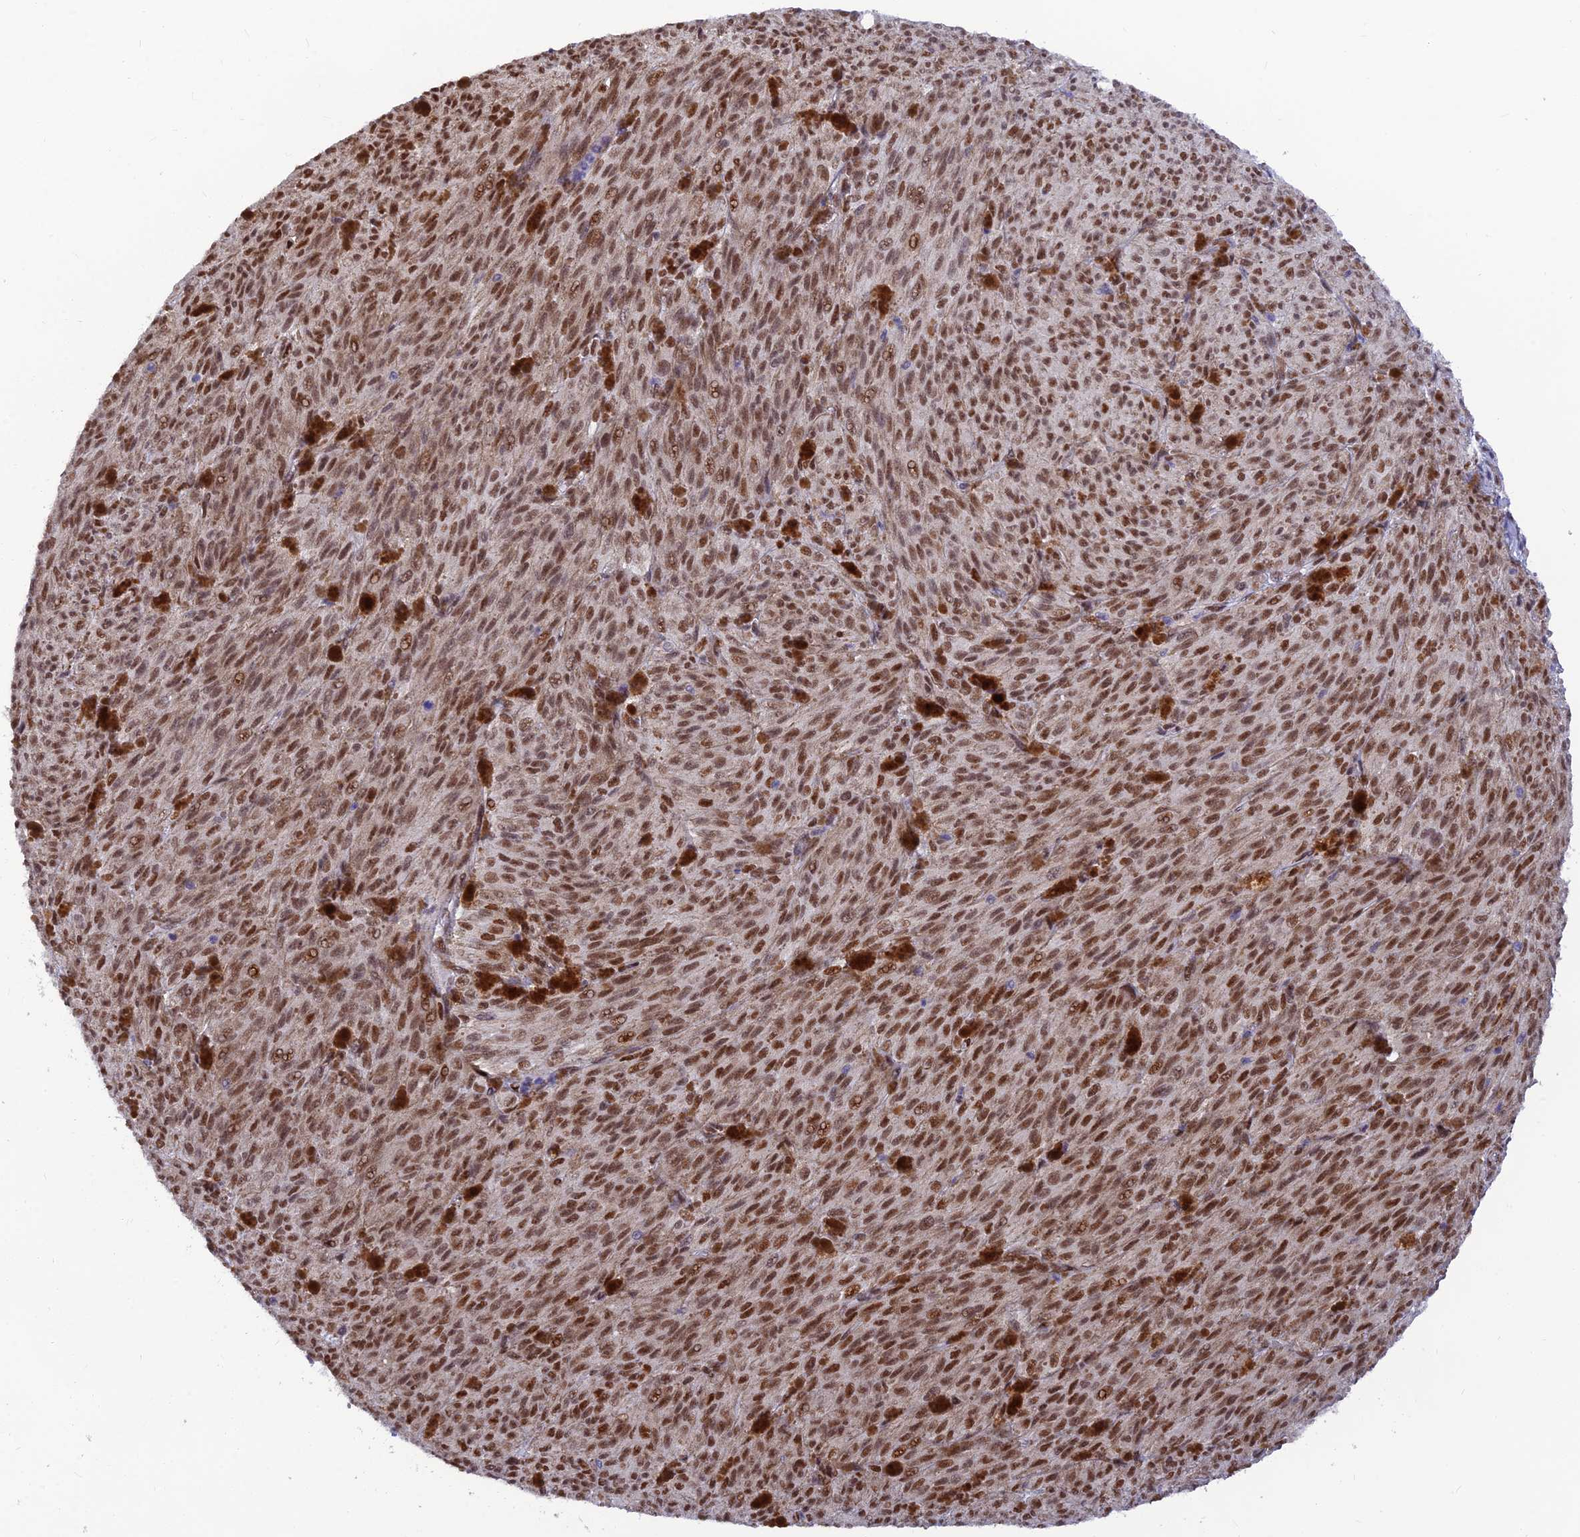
{"staining": {"intensity": "moderate", "quantity": ">75%", "location": "nuclear"}, "tissue": "melanoma", "cell_type": "Tumor cells", "image_type": "cancer", "snomed": [{"axis": "morphology", "description": "Malignant melanoma, NOS"}, {"axis": "topography", "description": "Skin"}], "caption": "A photomicrograph of malignant melanoma stained for a protein demonstrates moderate nuclear brown staining in tumor cells.", "gene": "CLK4", "patient": {"sex": "female", "age": 52}}